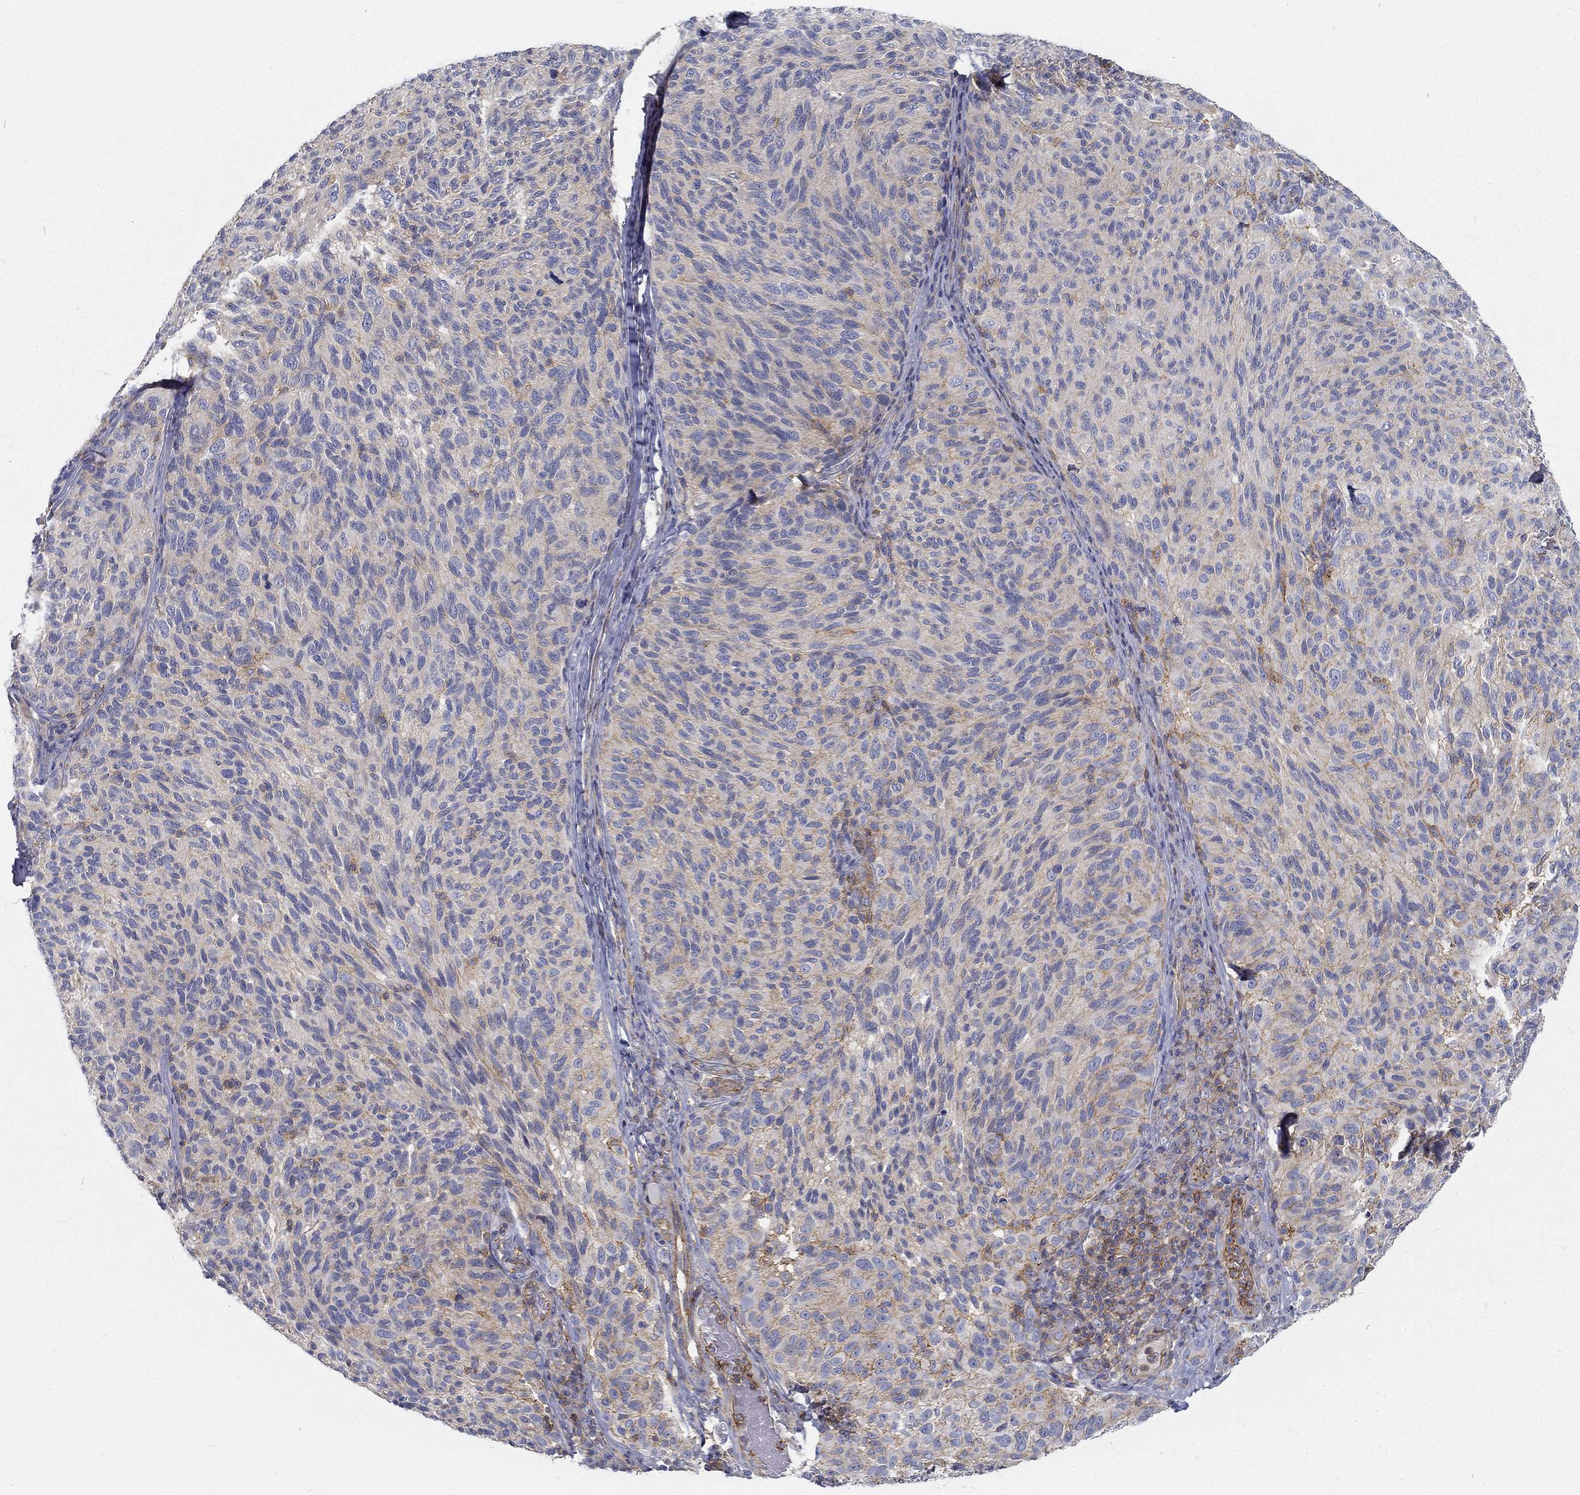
{"staining": {"intensity": "negative", "quantity": "none", "location": "none"}, "tissue": "melanoma", "cell_type": "Tumor cells", "image_type": "cancer", "snomed": [{"axis": "morphology", "description": "Malignant melanoma, NOS"}, {"axis": "topography", "description": "Skin"}], "caption": "Tumor cells are negative for protein expression in human melanoma.", "gene": "MTMR11", "patient": {"sex": "female", "age": 73}}